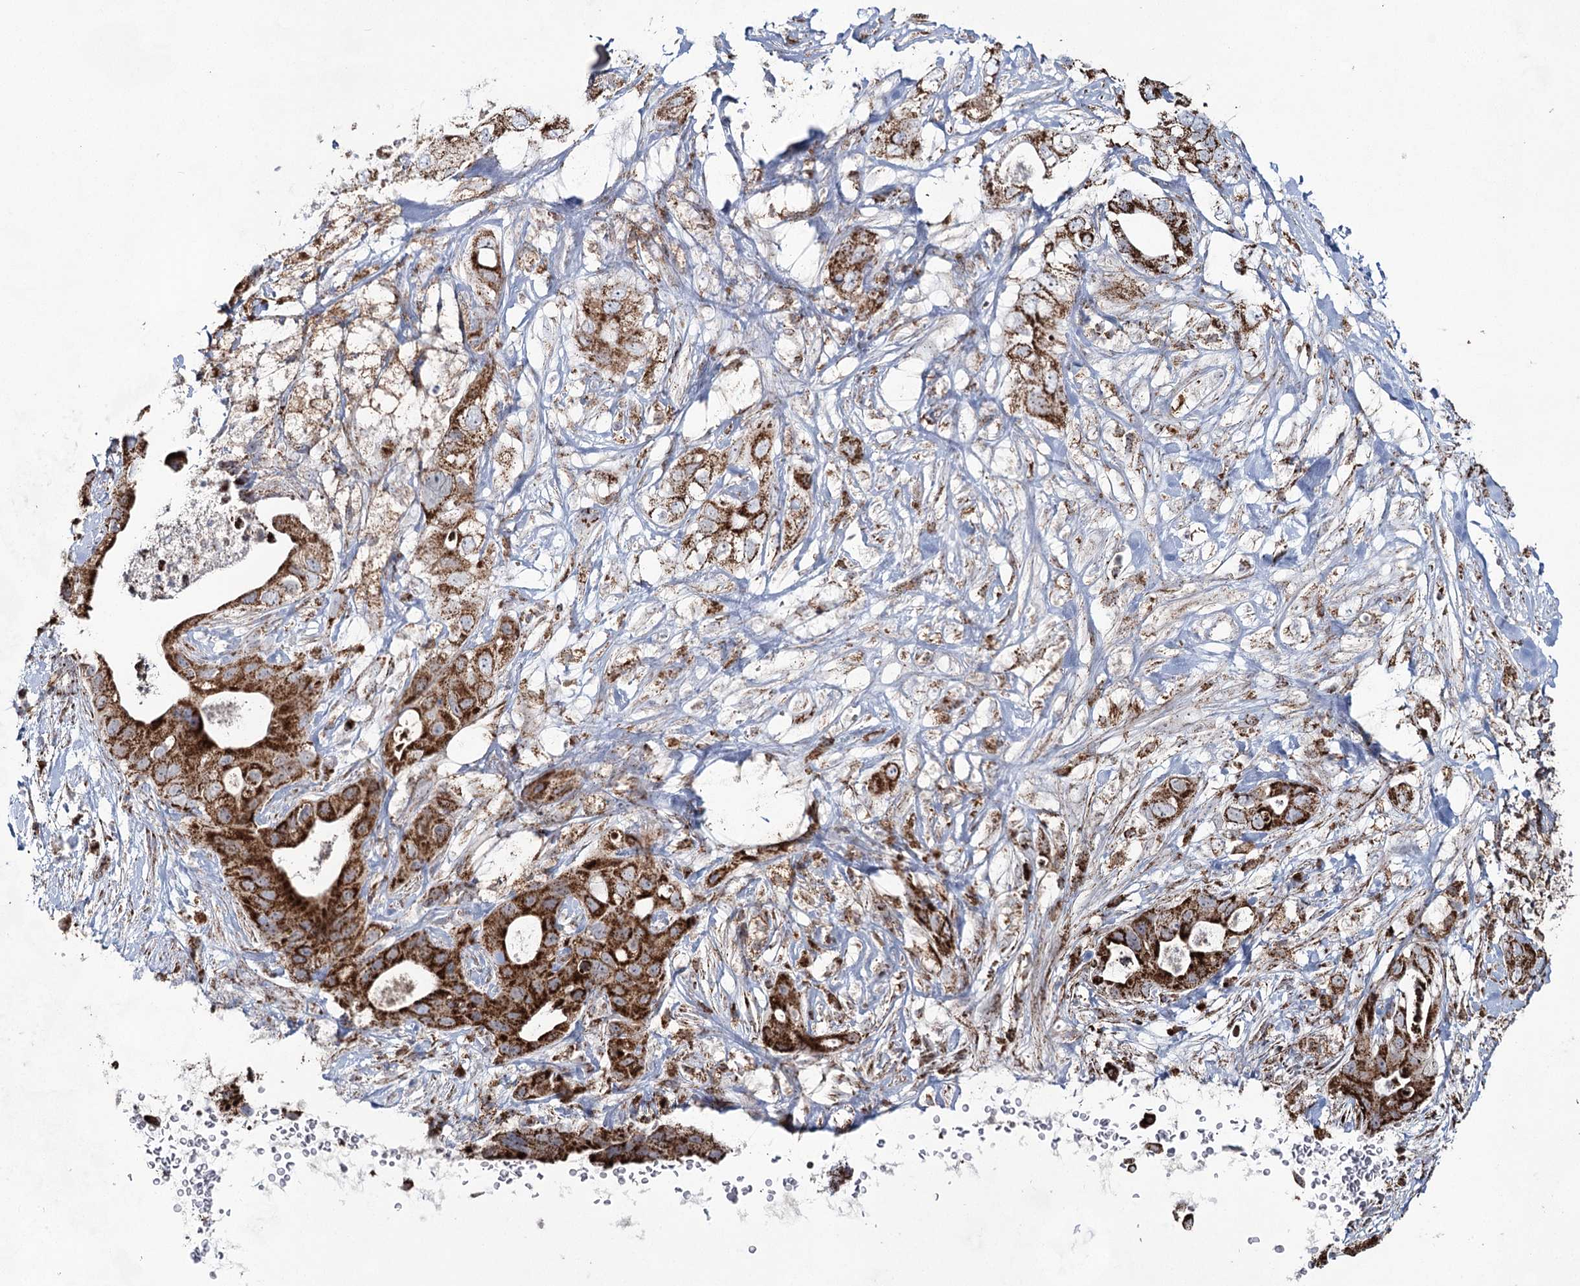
{"staining": {"intensity": "strong", "quantity": ">75%", "location": "cytoplasmic/membranous"}, "tissue": "pancreatic cancer", "cell_type": "Tumor cells", "image_type": "cancer", "snomed": [{"axis": "morphology", "description": "Adenocarcinoma, NOS"}, {"axis": "topography", "description": "Pancreas"}], "caption": "DAB (3,3'-diaminobenzidine) immunohistochemical staining of pancreatic cancer (adenocarcinoma) displays strong cytoplasmic/membranous protein expression in approximately >75% of tumor cells.", "gene": "CWF19L1", "patient": {"sex": "female", "age": 78}}